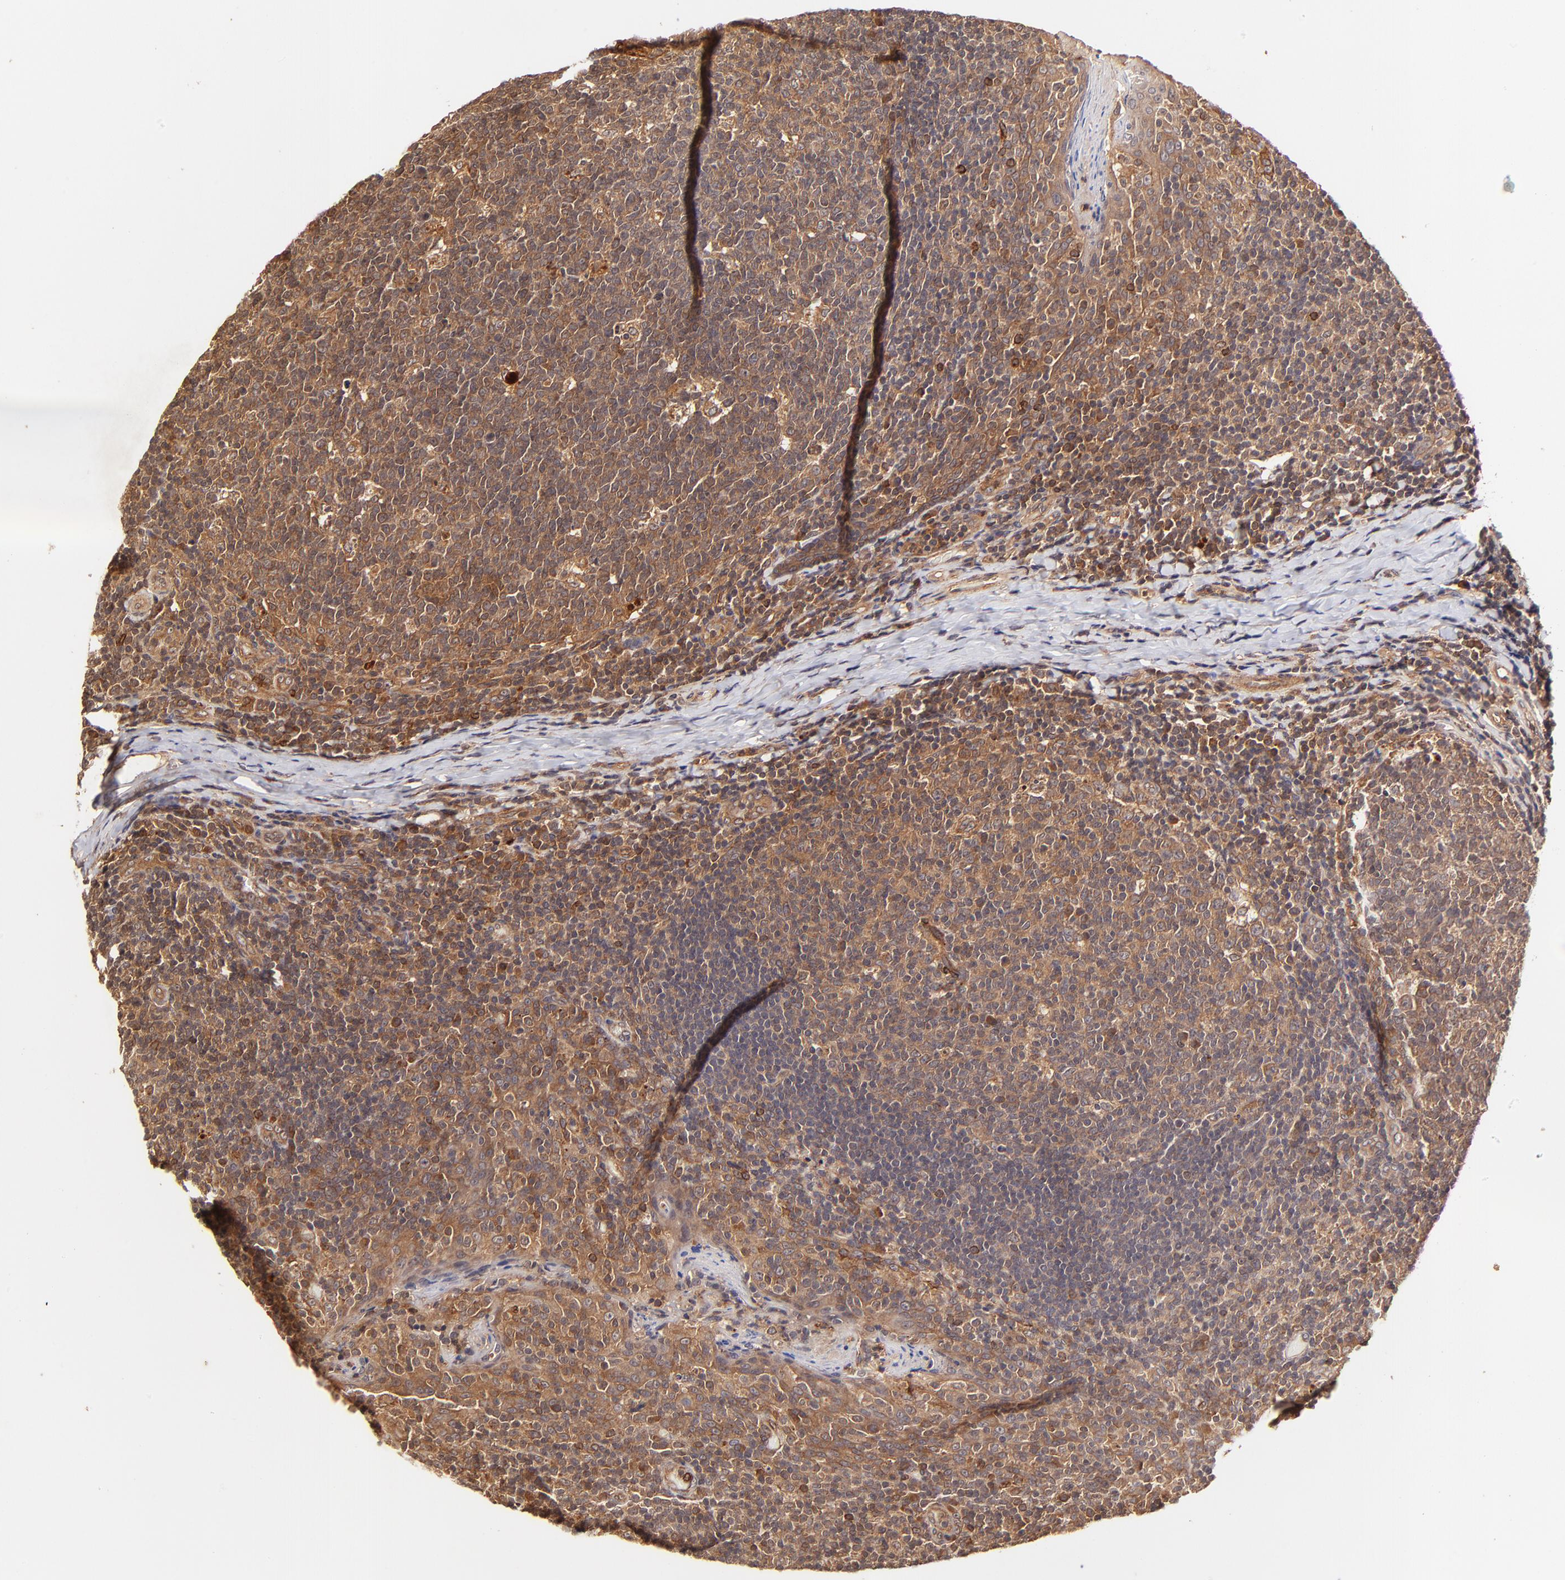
{"staining": {"intensity": "moderate", "quantity": ">75%", "location": "cytoplasmic/membranous"}, "tissue": "tonsil", "cell_type": "Germinal center cells", "image_type": "normal", "snomed": [{"axis": "morphology", "description": "Normal tissue, NOS"}, {"axis": "topography", "description": "Tonsil"}], "caption": "IHC micrograph of unremarkable tonsil: human tonsil stained using immunohistochemistry (IHC) exhibits medium levels of moderate protein expression localized specifically in the cytoplasmic/membranous of germinal center cells, appearing as a cytoplasmic/membranous brown color.", "gene": "ITGB1", "patient": {"sex": "male", "age": 17}}